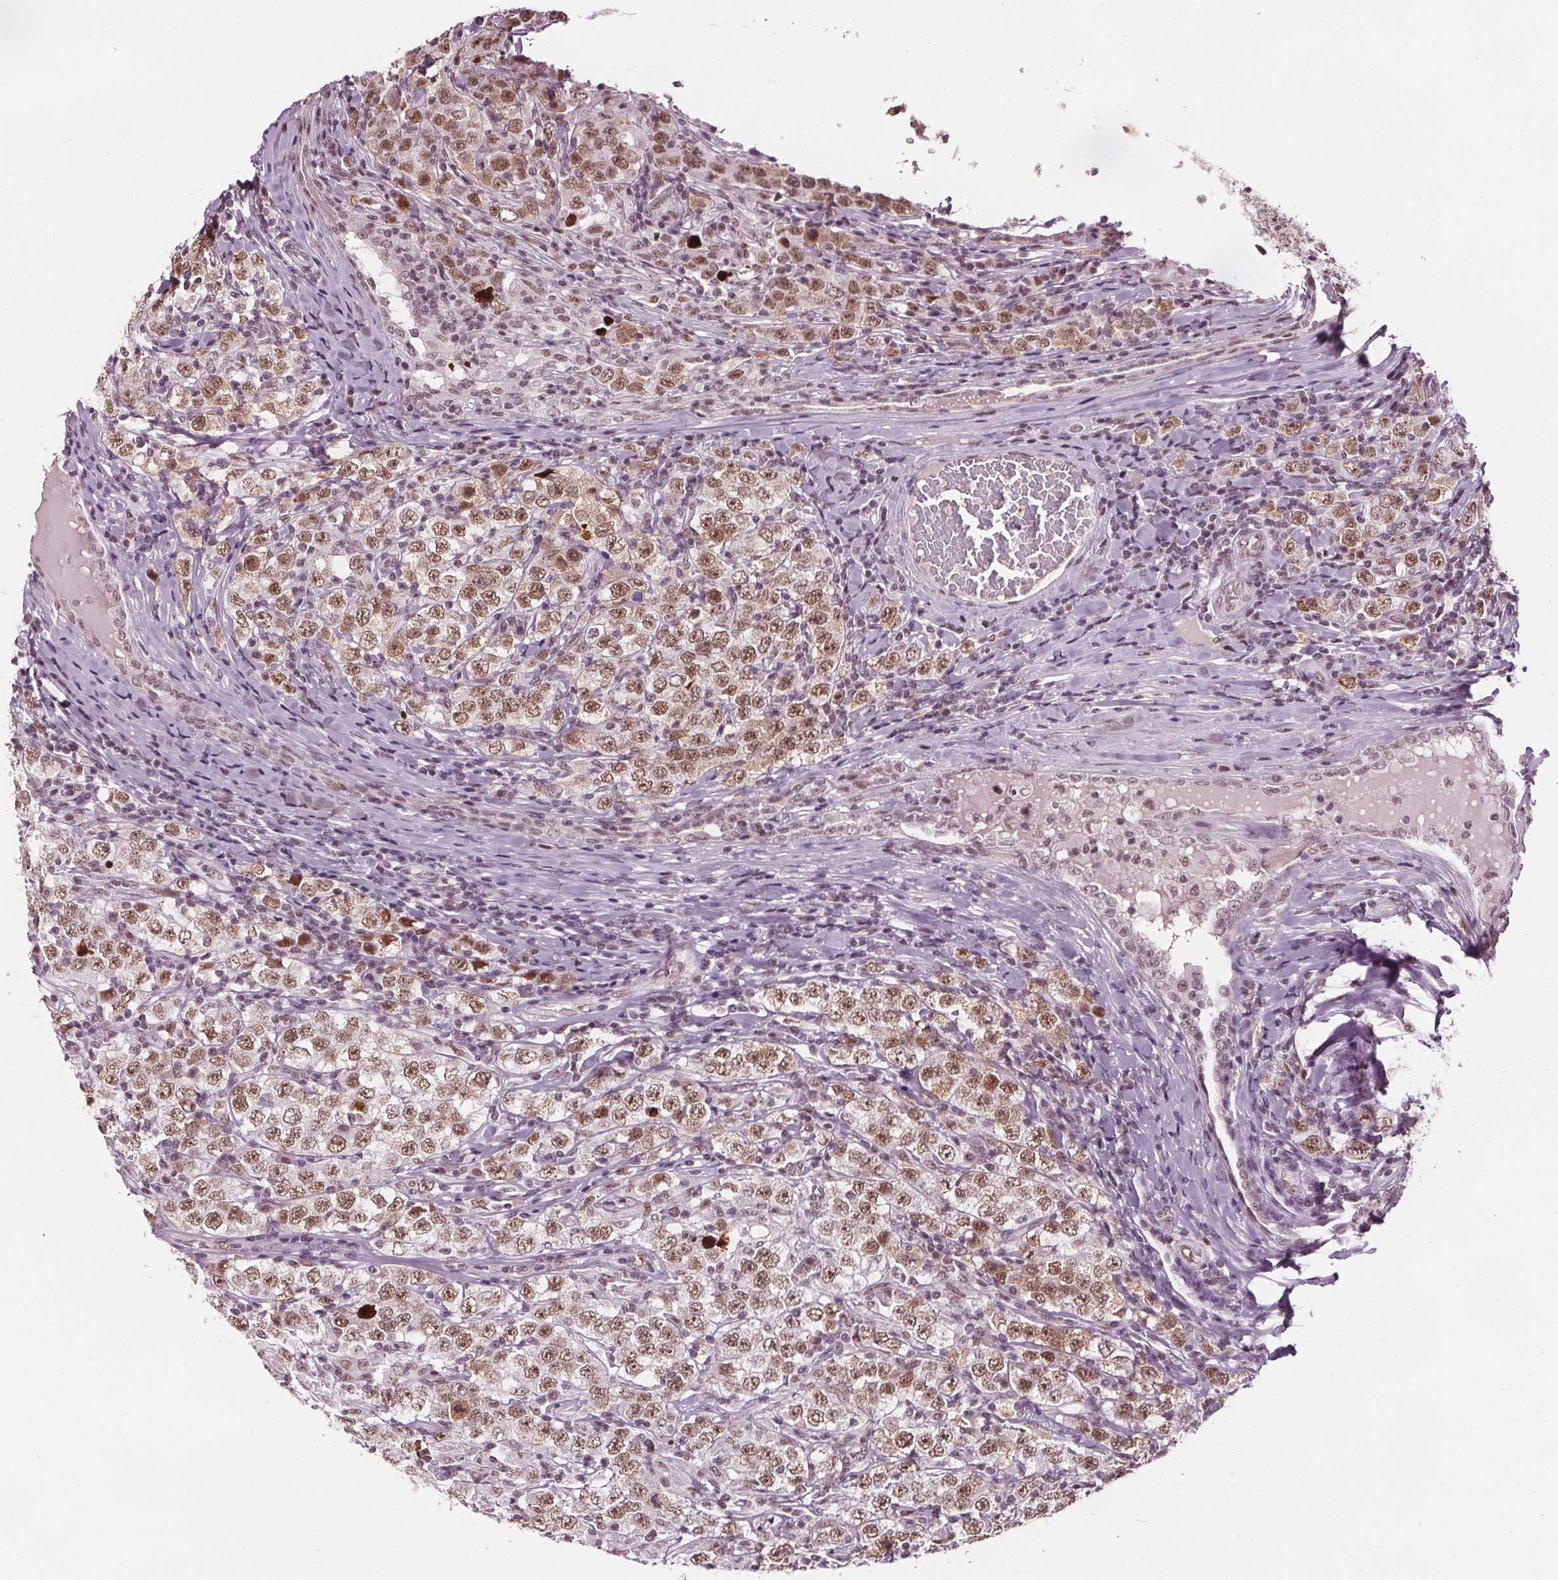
{"staining": {"intensity": "moderate", "quantity": ">75%", "location": "nuclear"}, "tissue": "testis cancer", "cell_type": "Tumor cells", "image_type": "cancer", "snomed": [{"axis": "morphology", "description": "Seminoma, NOS"}, {"axis": "morphology", "description": "Carcinoma, Embryonal, NOS"}, {"axis": "topography", "description": "Testis"}], "caption": "Human embryonal carcinoma (testis) stained with a protein marker displays moderate staining in tumor cells.", "gene": "IWS1", "patient": {"sex": "male", "age": 41}}